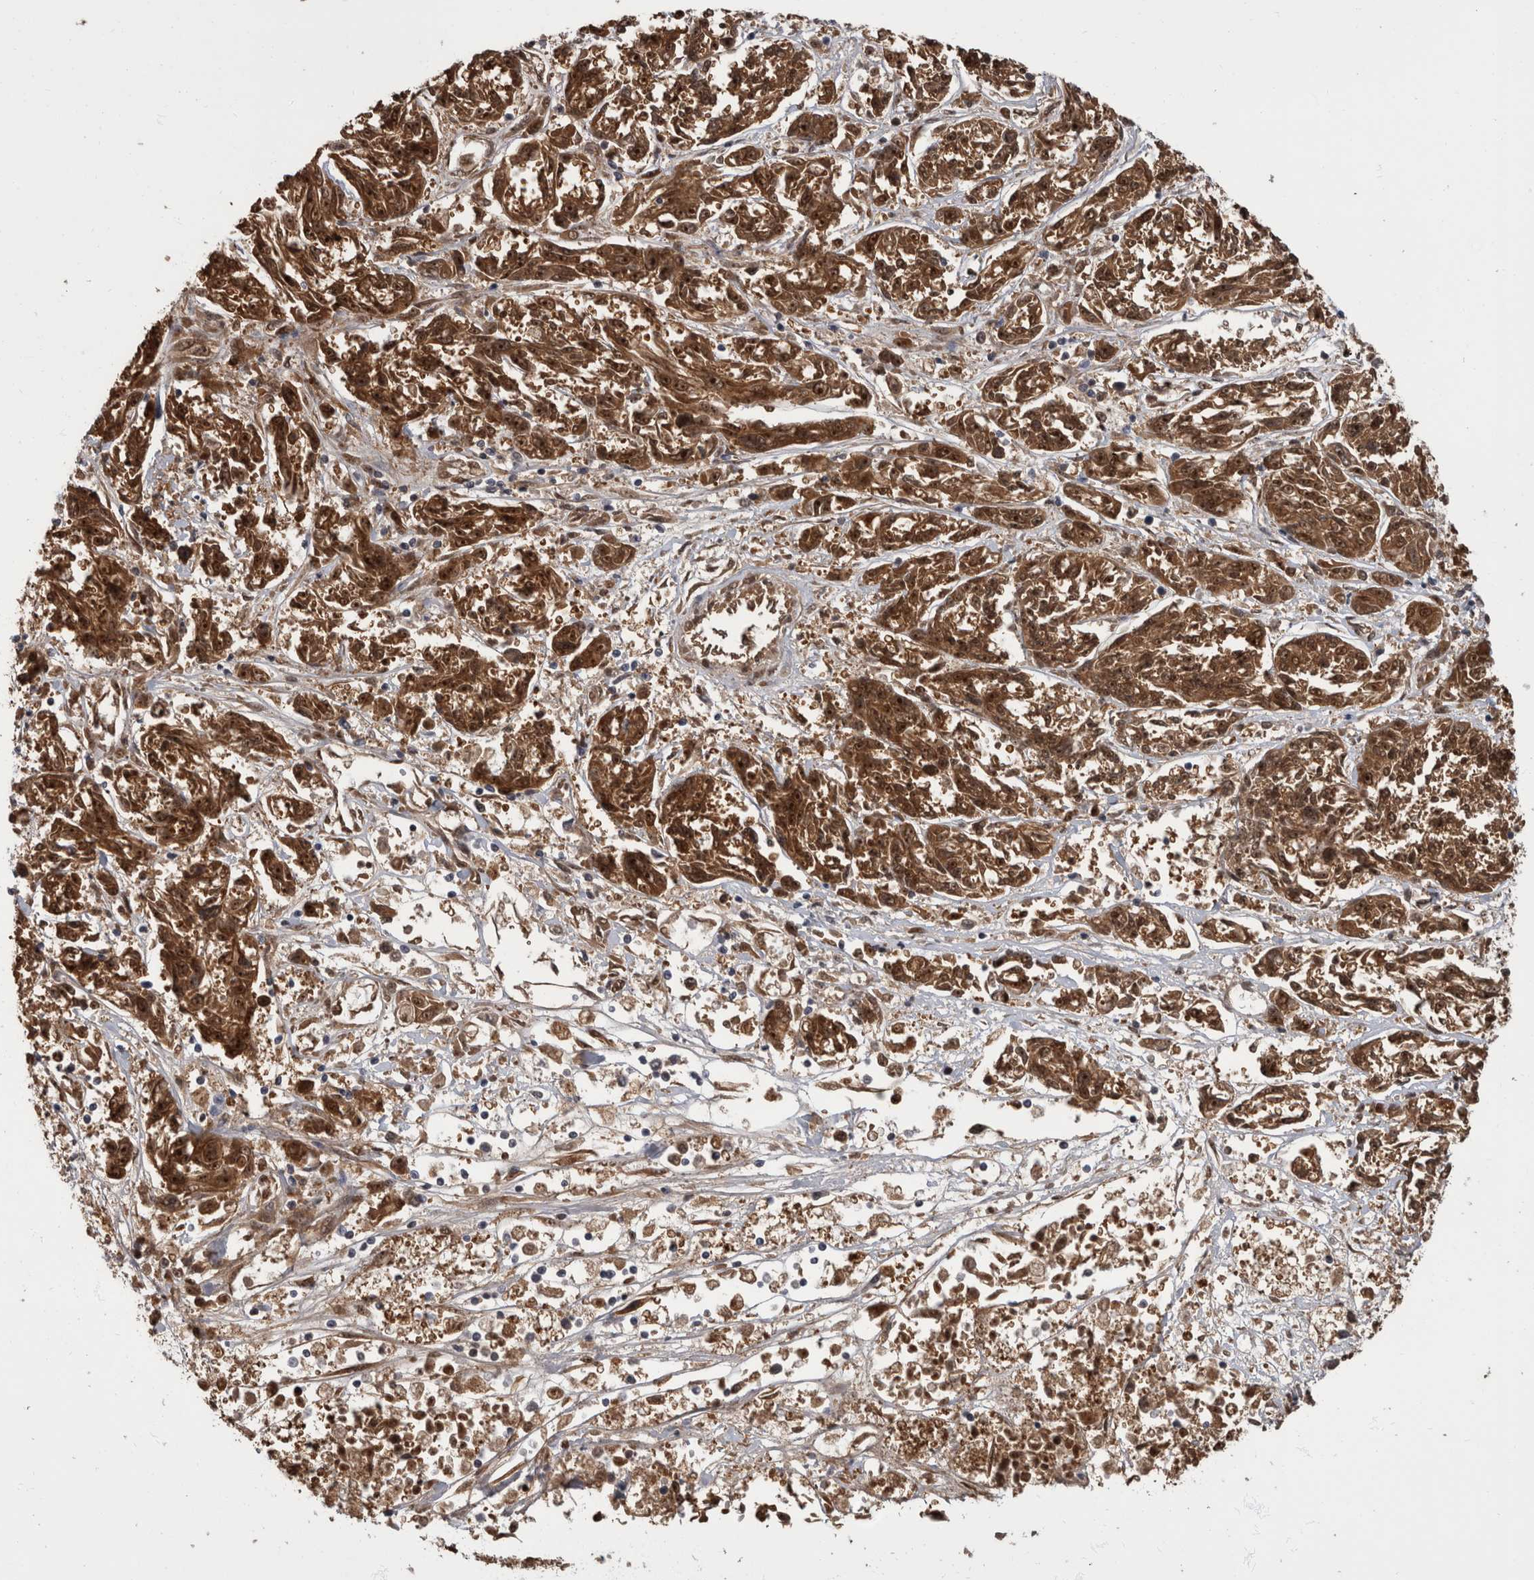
{"staining": {"intensity": "moderate", "quantity": ">75%", "location": "cytoplasmic/membranous,nuclear"}, "tissue": "melanoma", "cell_type": "Tumor cells", "image_type": "cancer", "snomed": [{"axis": "morphology", "description": "Malignant melanoma, NOS"}, {"axis": "topography", "description": "Skin"}], "caption": "Malignant melanoma tissue reveals moderate cytoplasmic/membranous and nuclear expression in approximately >75% of tumor cells", "gene": "AKT3", "patient": {"sex": "male", "age": 53}}